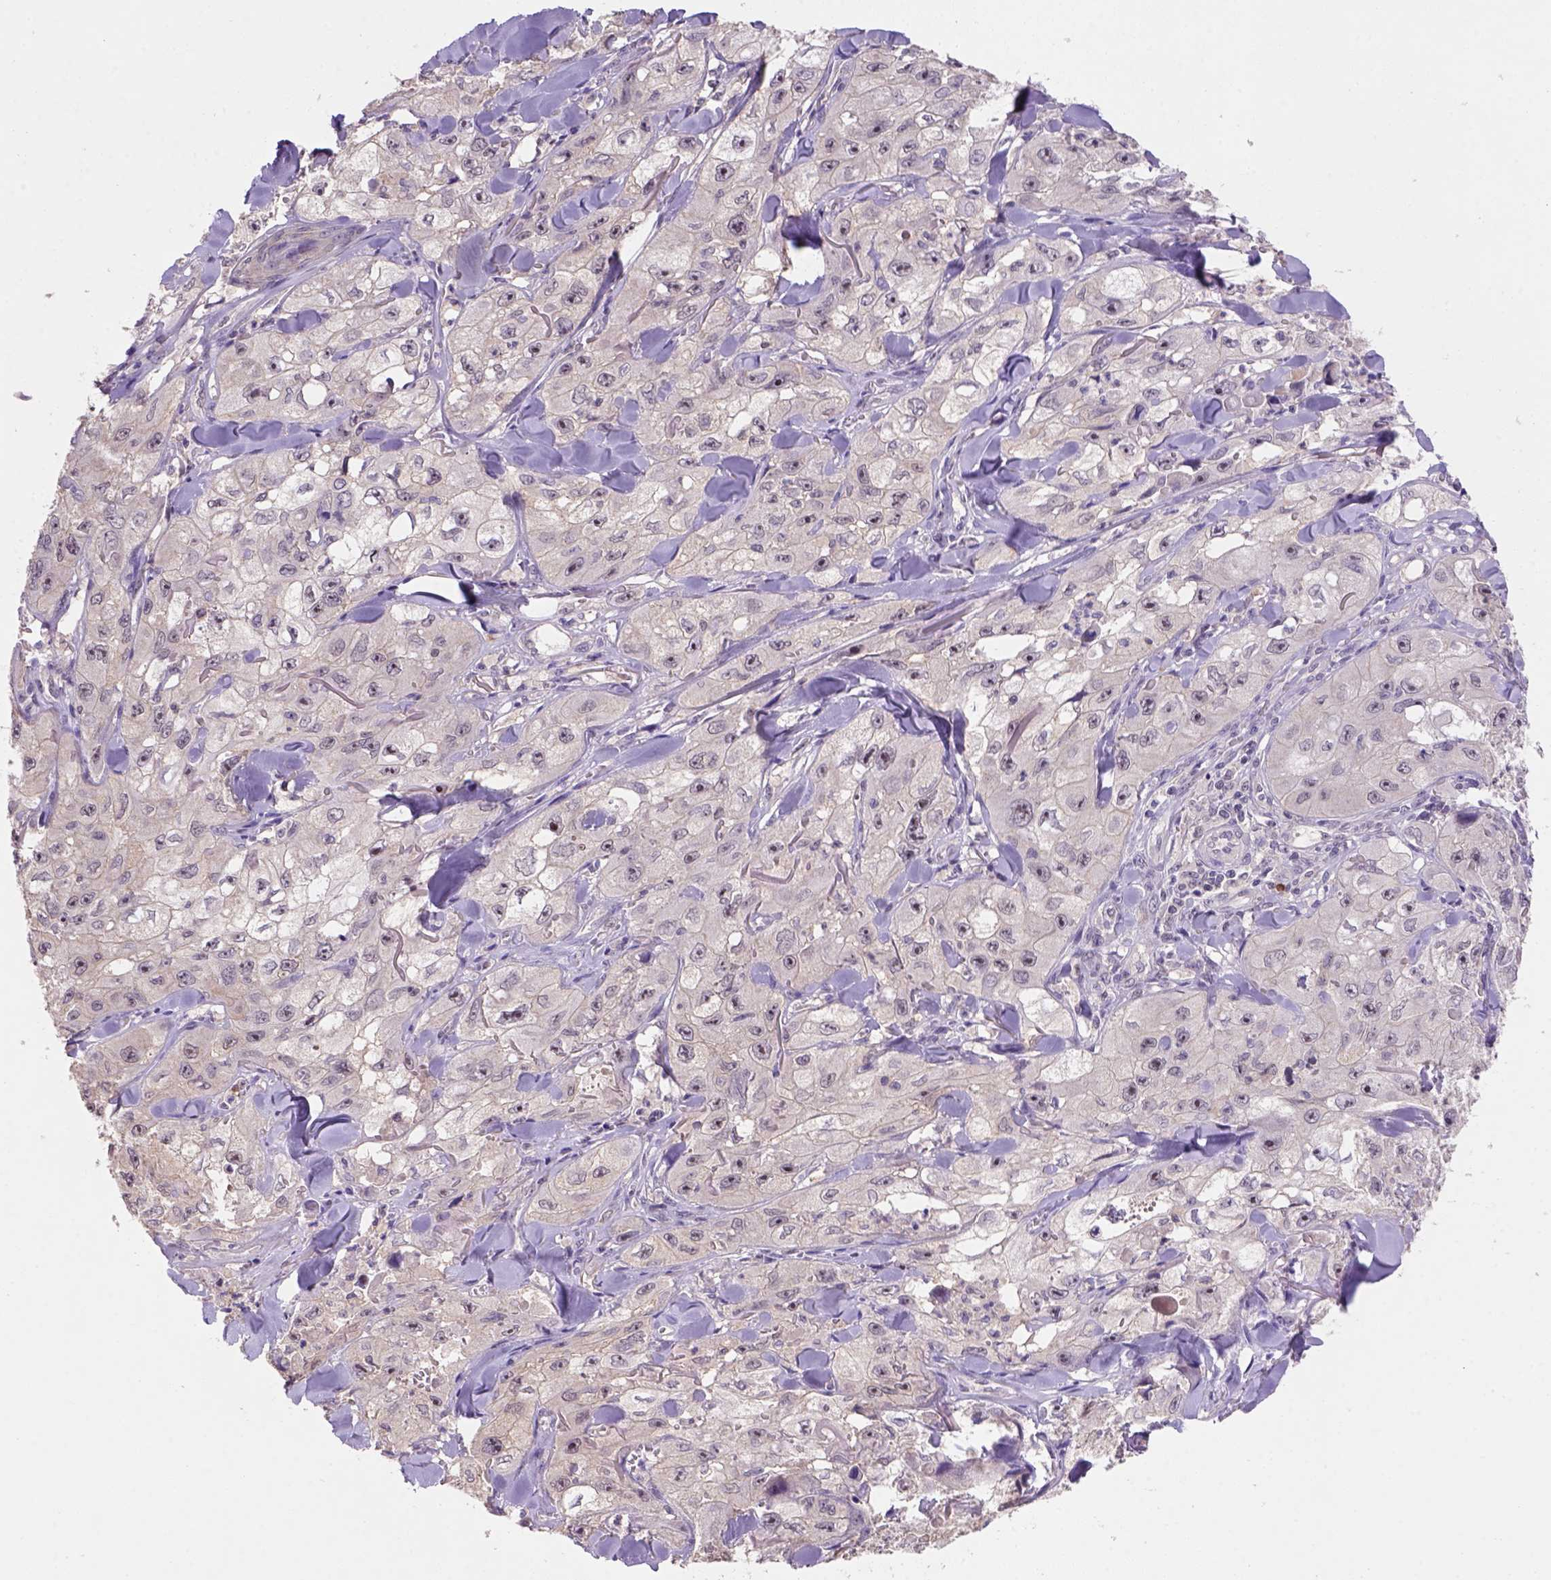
{"staining": {"intensity": "weak", "quantity": ">75%", "location": "cytoplasmic/membranous,nuclear"}, "tissue": "skin cancer", "cell_type": "Tumor cells", "image_type": "cancer", "snomed": [{"axis": "morphology", "description": "Squamous cell carcinoma, NOS"}, {"axis": "topography", "description": "Skin"}, {"axis": "topography", "description": "Subcutis"}], "caption": "This is an image of IHC staining of skin cancer, which shows weak expression in the cytoplasmic/membranous and nuclear of tumor cells.", "gene": "SCML4", "patient": {"sex": "male", "age": 73}}